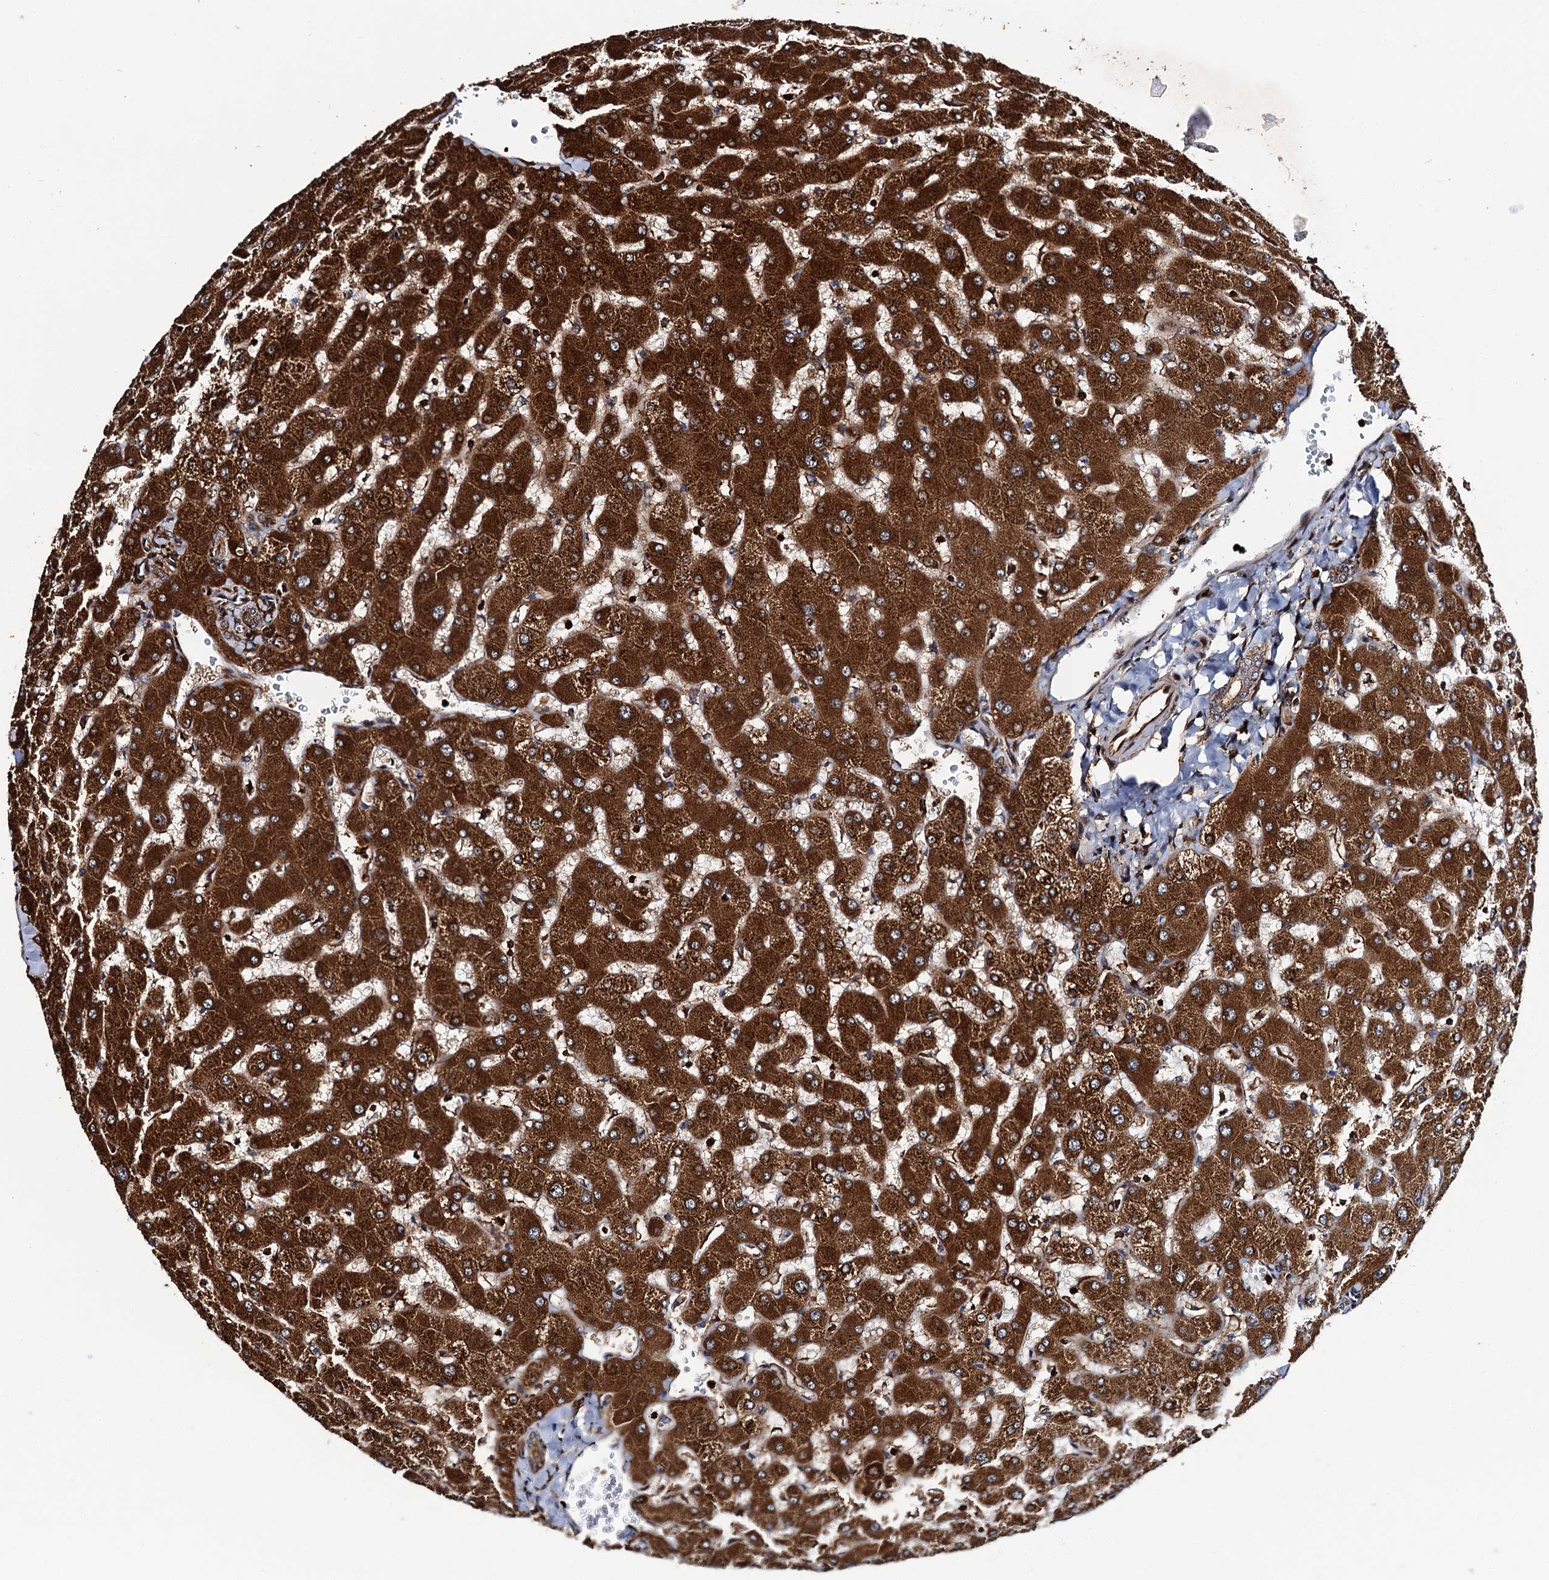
{"staining": {"intensity": "moderate", "quantity": ">75%", "location": "cytoplasmic/membranous"}, "tissue": "liver", "cell_type": "Cholangiocytes", "image_type": "normal", "snomed": [{"axis": "morphology", "description": "Normal tissue, NOS"}, {"axis": "topography", "description": "Liver"}], "caption": "Liver stained with DAB IHC reveals medium levels of moderate cytoplasmic/membranous staining in about >75% of cholangiocytes.", "gene": "BORA", "patient": {"sex": "female", "age": 63}}